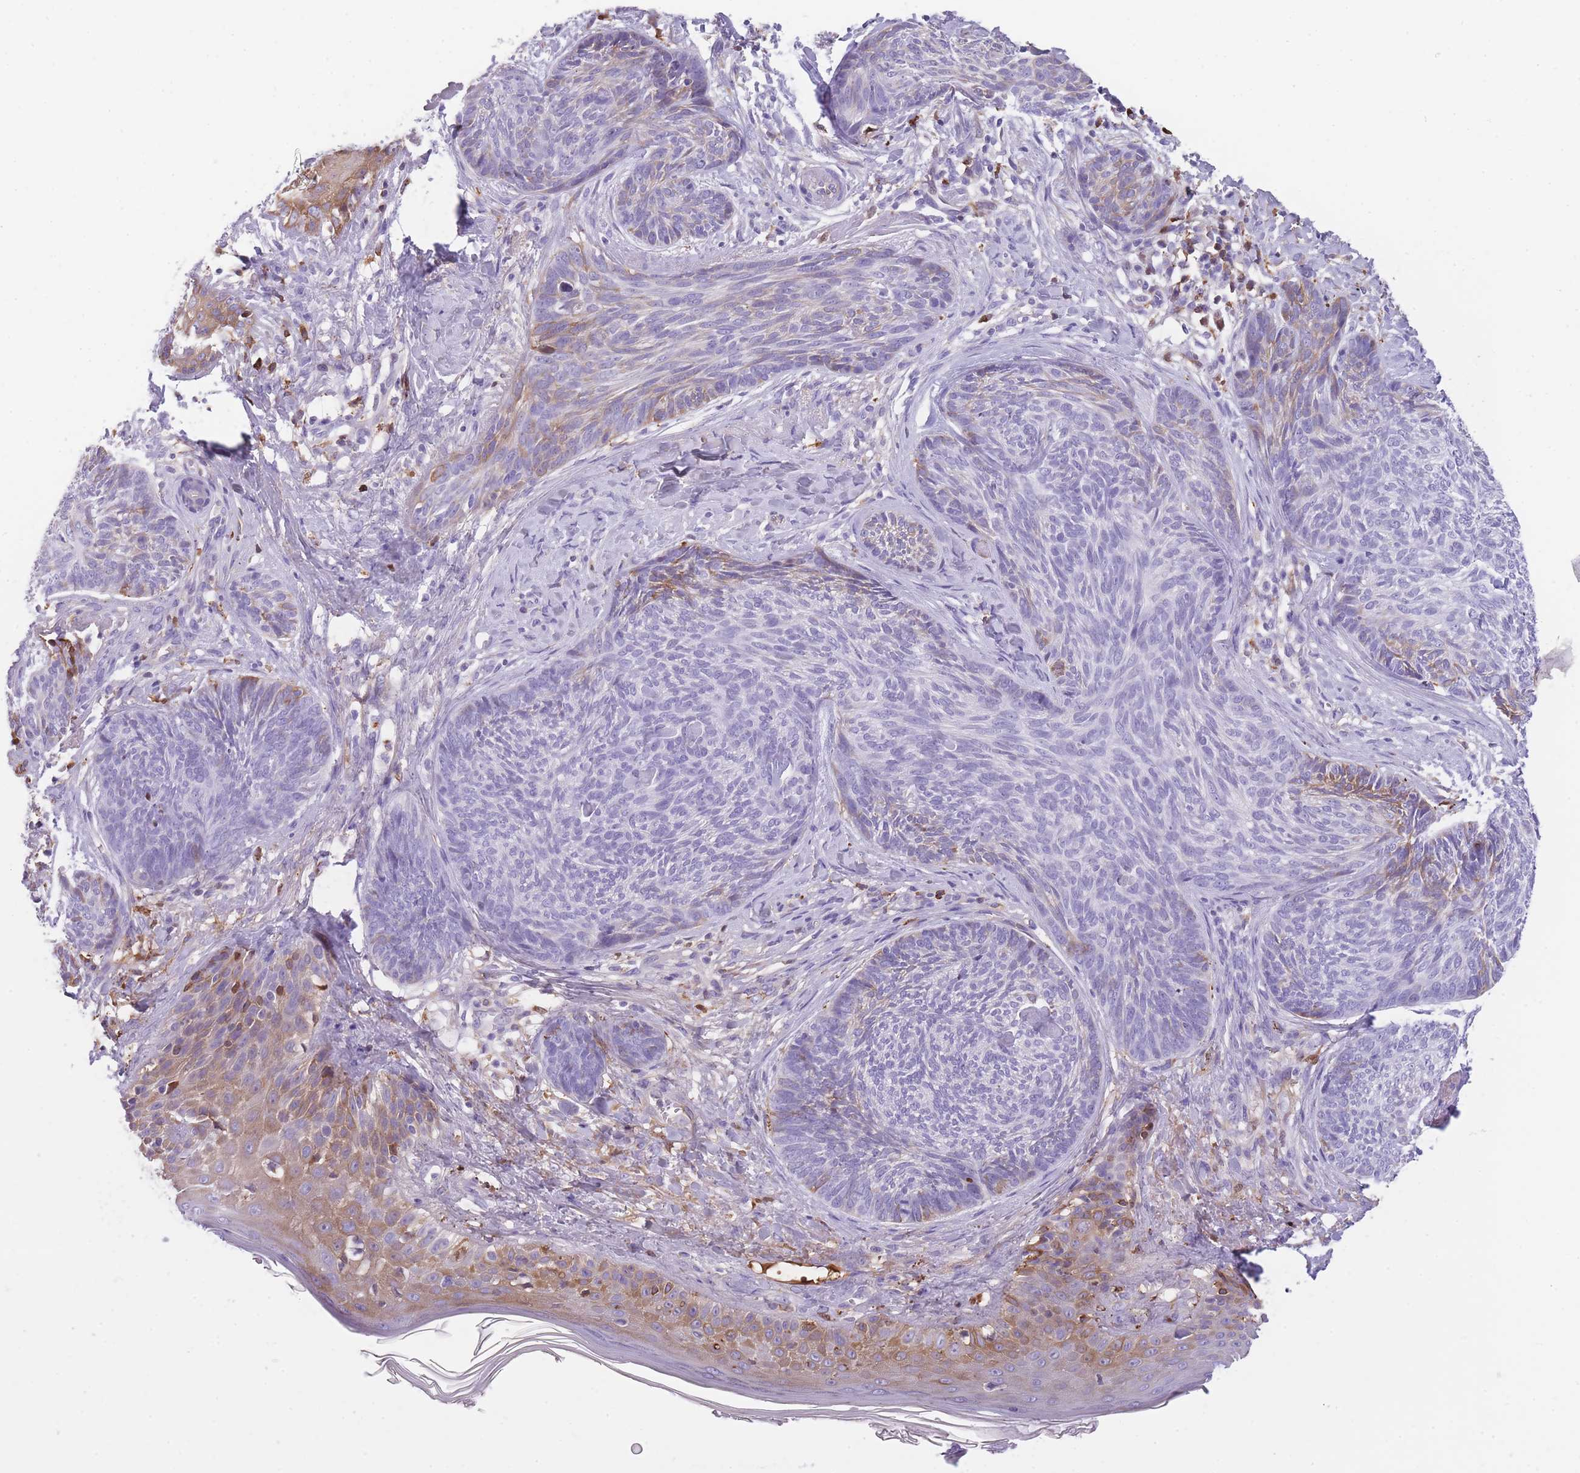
{"staining": {"intensity": "moderate", "quantity": "<25%", "location": "cytoplasmic/membranous"}, "tissue": "skin cancer", "cell_type": "Tumor cells", "image_type": "cancer", "snomed": [{"axis": "morphology", "description": "Basal cell carcinoma"}, {"axis": "topography", "description": "Skin"}], "caption": "Tumor cells show low levels of moderate cytoplasmic/membranous expression in about <25% of cells in skin cancer (basal cell carcinoma).", "gene": "GNAT1", "patient": {"sex": "male", "age": 73}}